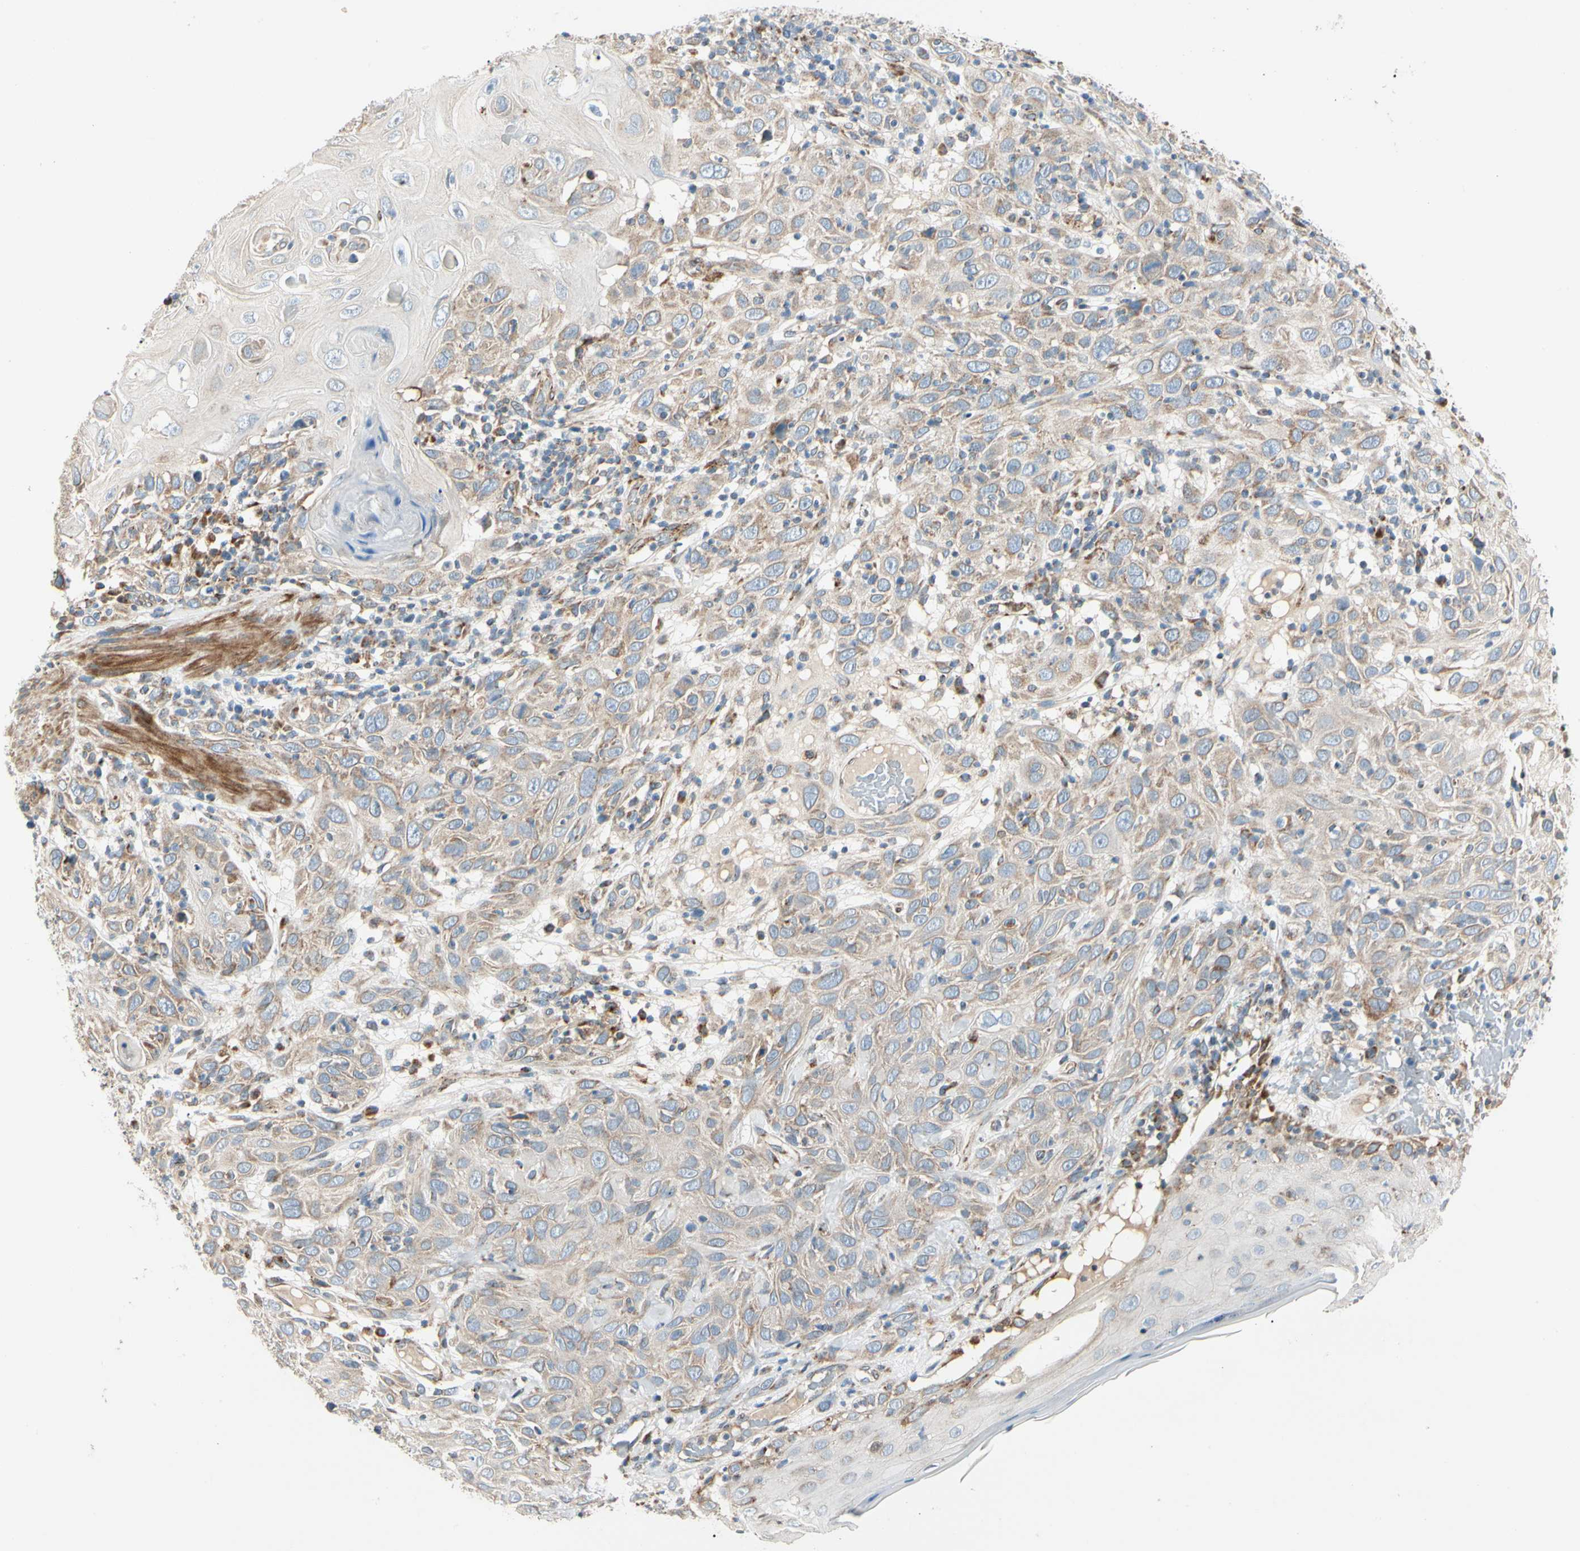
{"staining": {"intensity": "weak", "quantity": ">75%", "location": "cytoplasmic/membranous"}, "tissue": "skin cancer", "cell_type": "Tumor cells", "image_type": "cancer", "snomed": [{"axis": "morphology", "description": "Squamous cell carcinoma, NOS"}, {"axis": "topography", "description": "Skin"}], "caption": "Skin cancer stained with a brown dye displays weak cytoplasmic/membranous positive positivity in about >75% of tumor cells.", "gene": "MRPL9", "patient": {"sex": "female", "age": 88}}